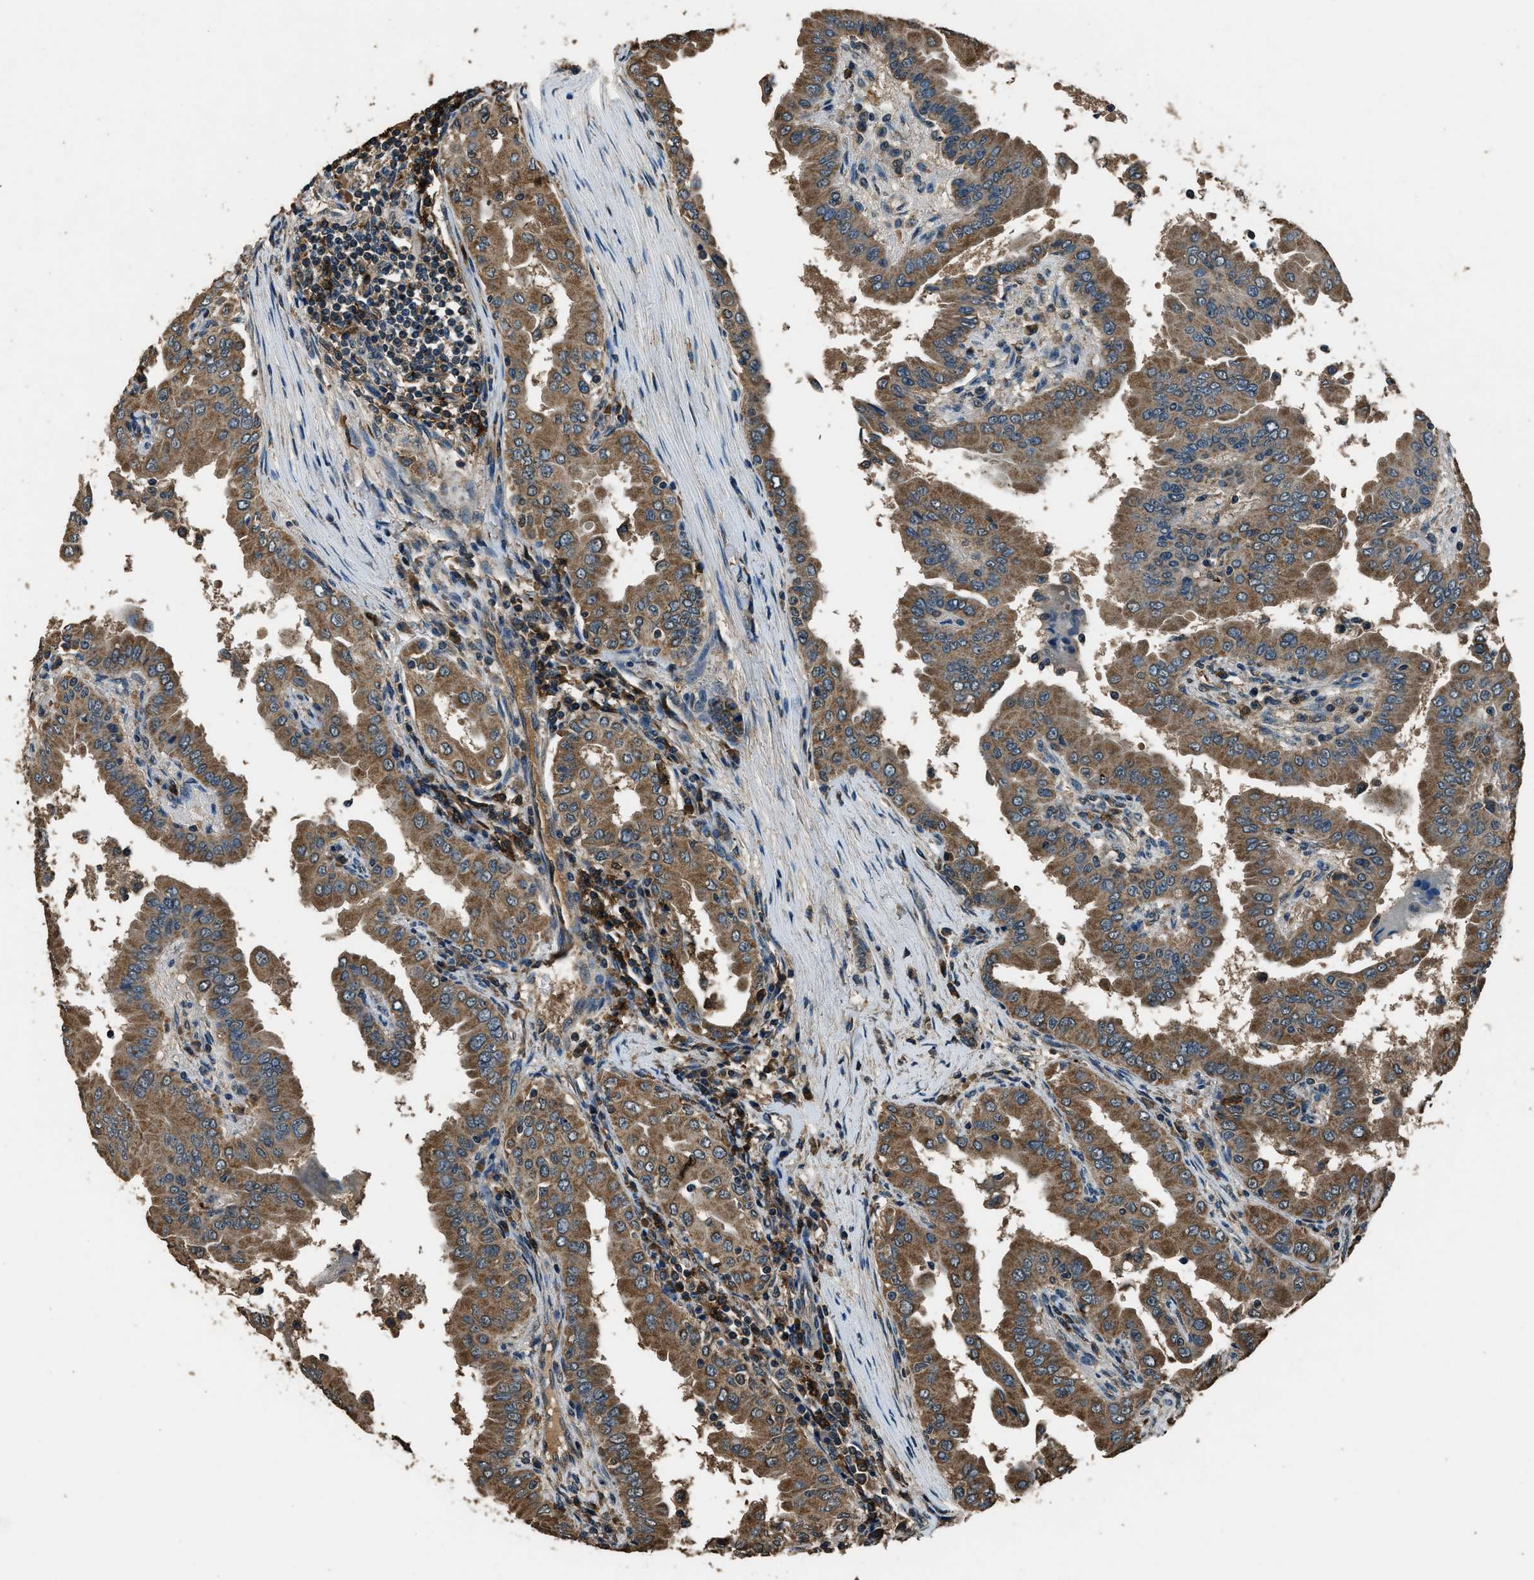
{"staining": {"intensity": "moderate", "quantity": ">75%", "location": "cytoplasmic/membranous"}, "tissue": "thyroid cancer", "cell_type": "Tumor cells", "image_type": "cancer", "snomed": [{"axis": "morphology", "description": "Papillary adenocarcinoma, NOS"}, {"axis": "topography", "description": "Thyroid gland"}], "caption": "There is medium levels of moderate cytoplasmic/membranous expression in tumor cells of thyroid cancer, as demonstrated by immunohistochemical staining (brown color).", "gene": "SALL3", "patient": {"sex": "male", "age": 33}}